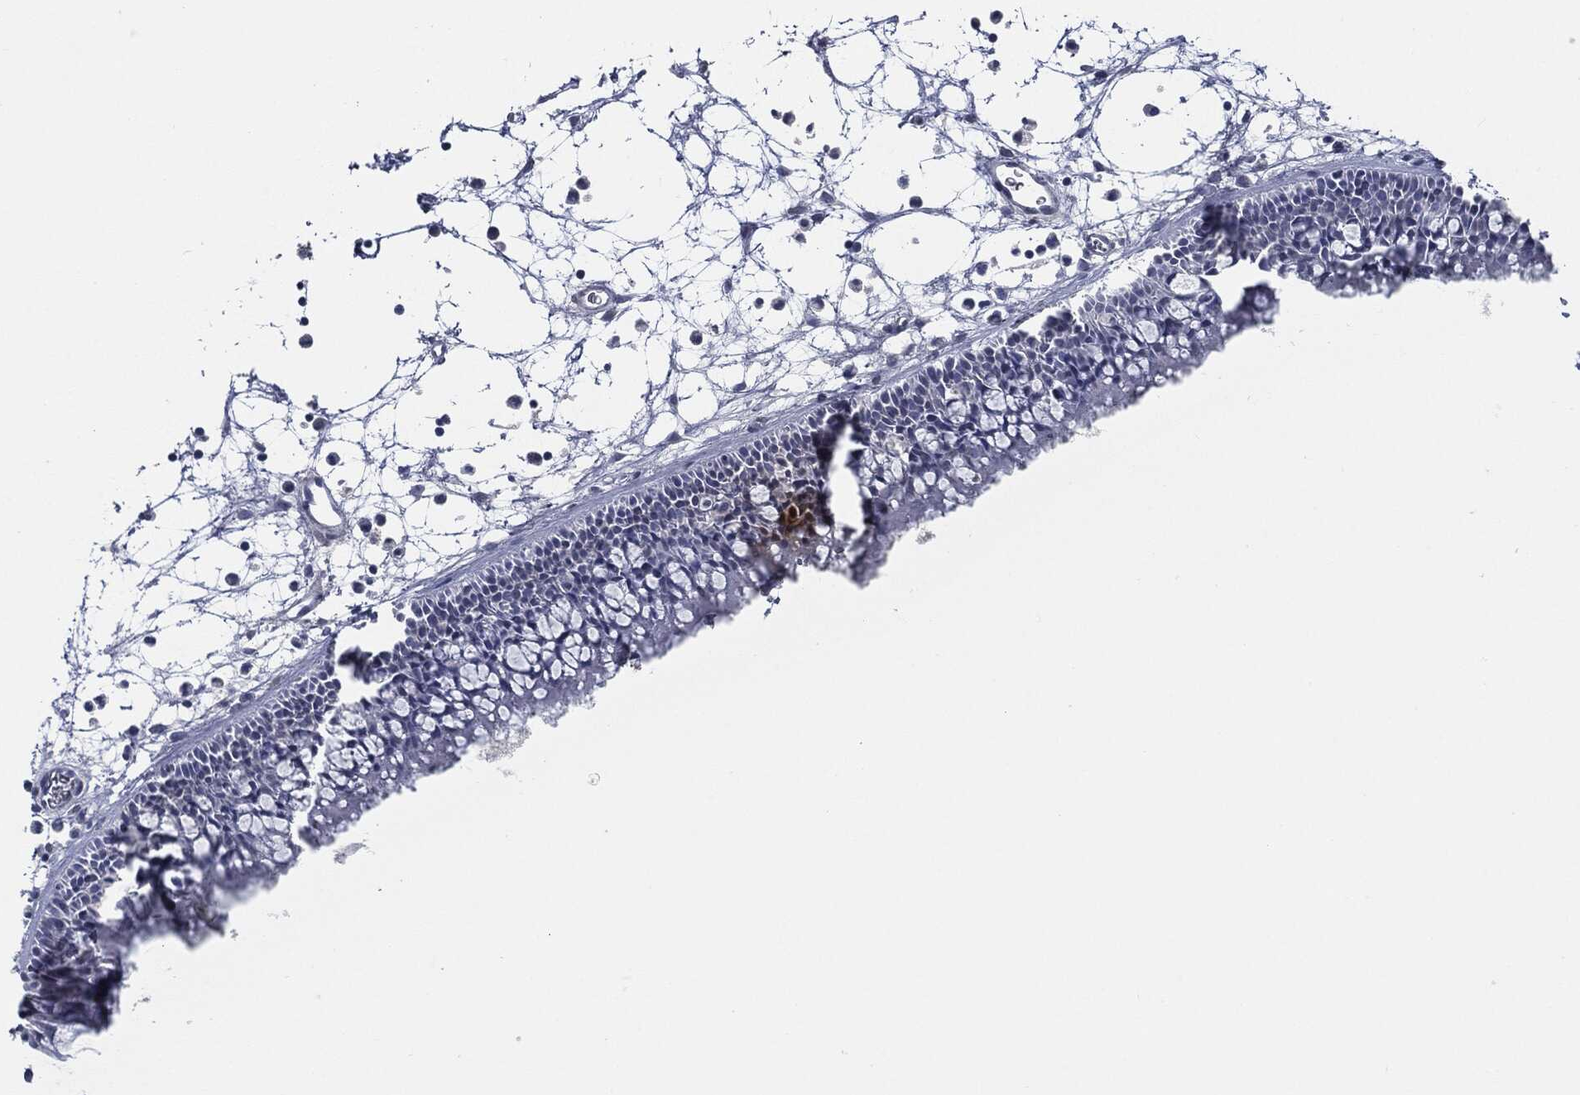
{"staining": {"intensity": "negative", "quantity": "none", "location": "none"}, "tissue": "nasopharynx", "cell_type": "Respiratory epithelial cells", "image_type": "normal", "snomed": [{"axis": "morphology", "description": "Normal tissue, NOS"}, {"axis": "topography", "description": "Nasopharynx"}], "caption": "This is a micrograph of immunohistochemistry (IHC) staining of normal nasopharynx, which shows no expression in respiratory epithelial cells.", "gene": "SIGLEC7", "patient": {"sex": "male", "age": 58}}